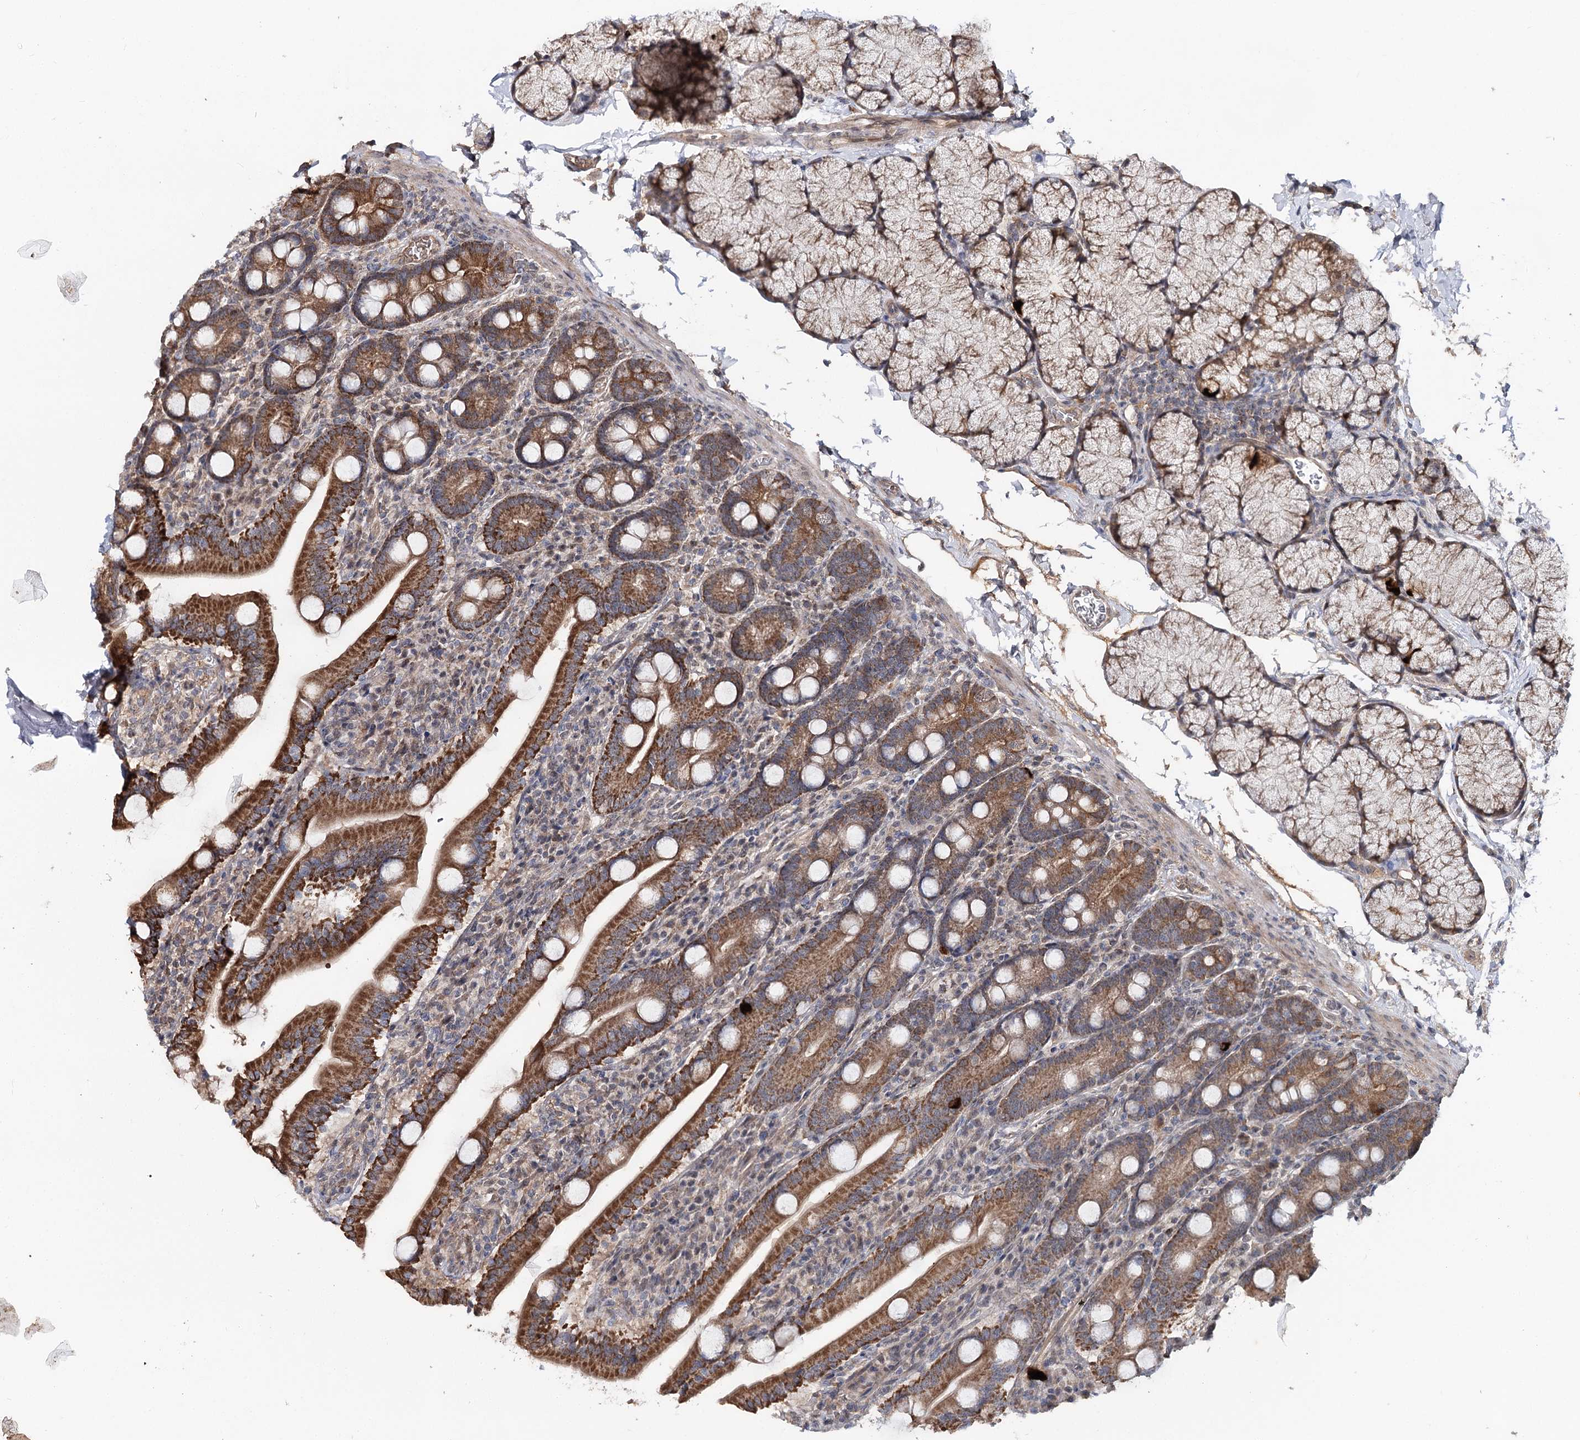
{"staining": {"intensity": "strong", "quantity": ">75%", "location": "cytoplasmic/membranous"}, "tissue": "duodenum", "cell_type": "Glandular cells", "image_type": "normal", "snomed": [{"axis": "morphology", "description": "Normal tissue, NOS"}, {"axis": "topography", "description": "Duodenum"}], "caption": "A histopathology image showing strong cytoplasmic/membranous positivity in about >75% of glandular cells in benign duodenum, as visualized by brown immunohistochemical staining.", "gene": "MSANTD2", "patient": {"sex": "male", "age": 35}}